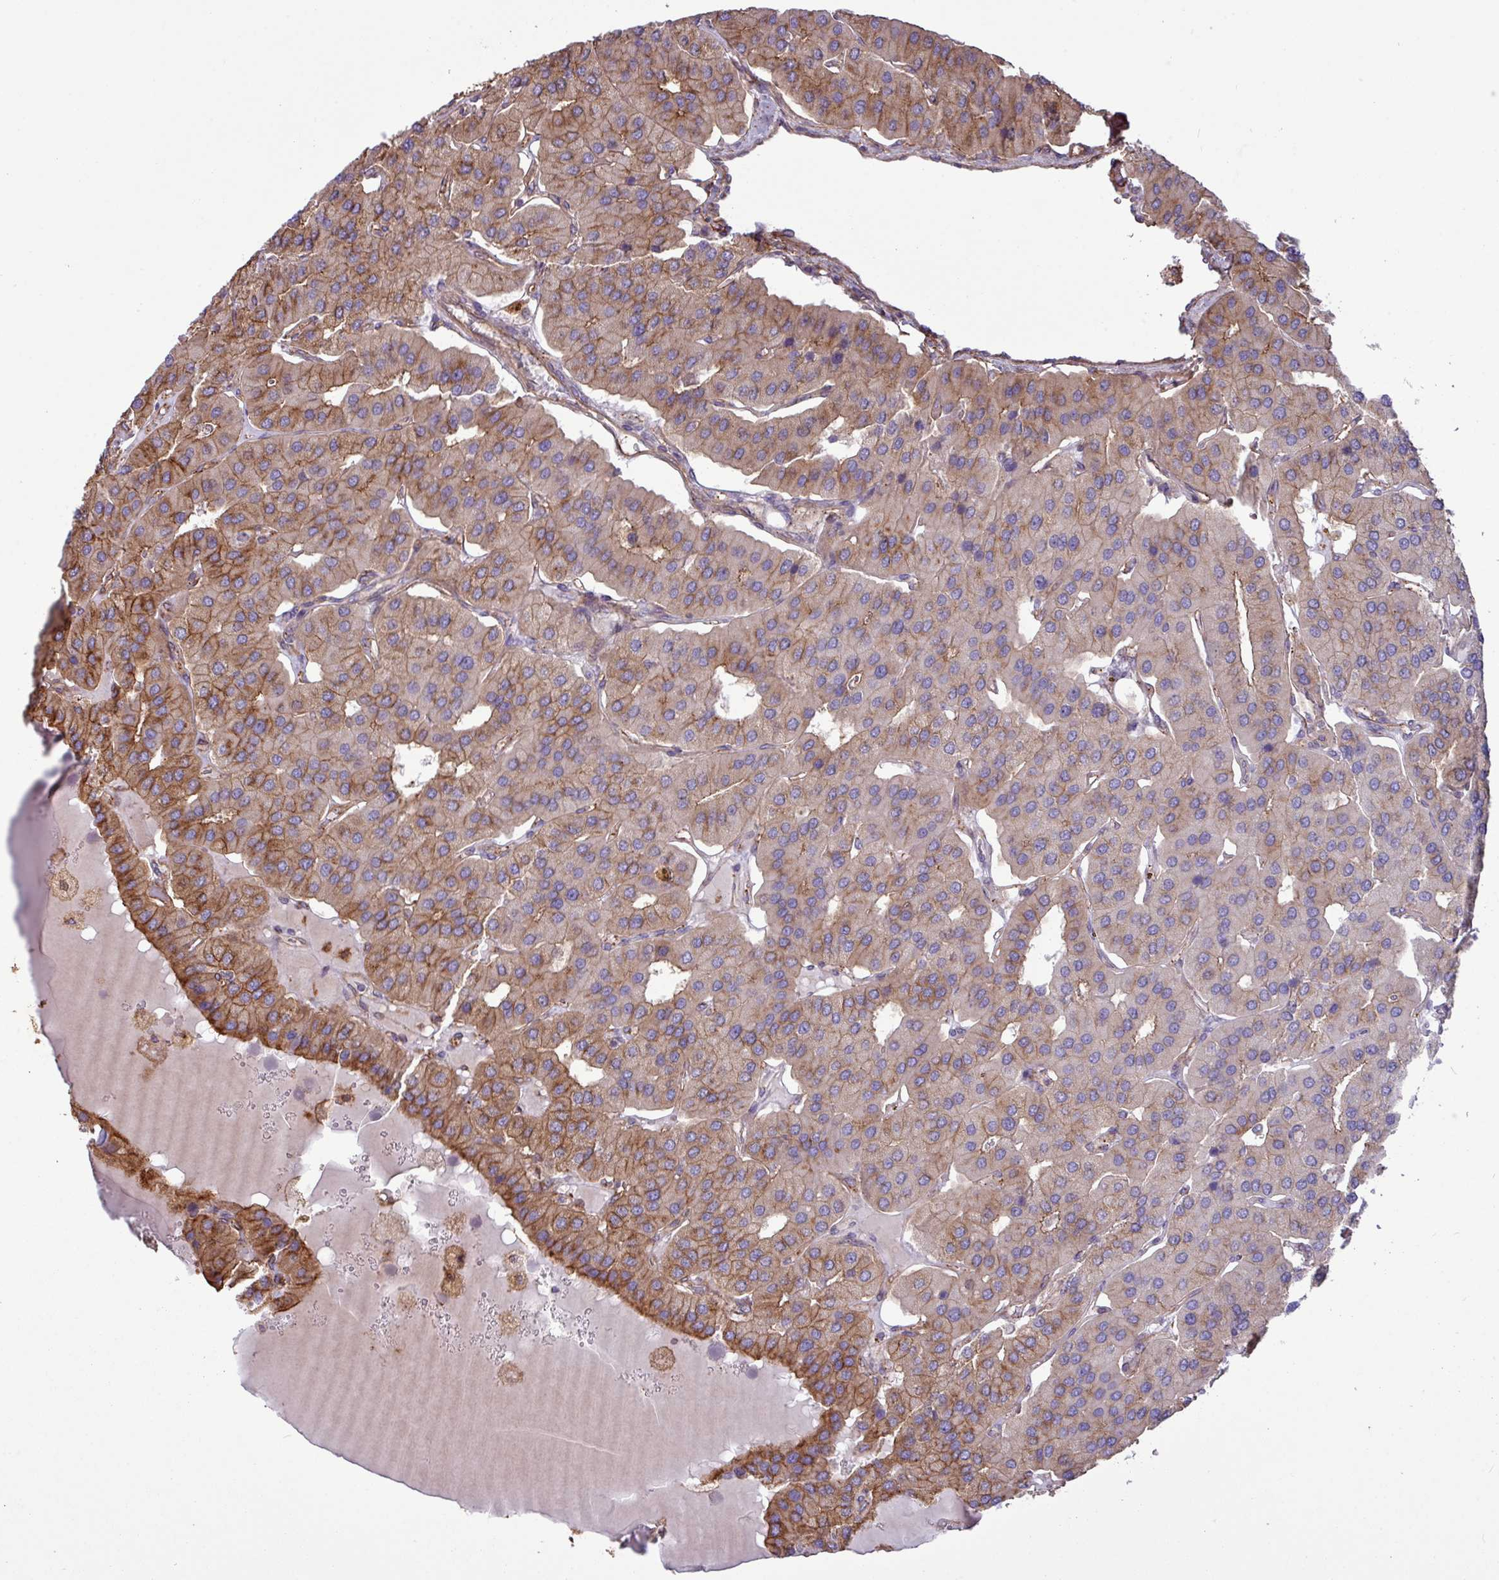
{"staining": {"intensity": "moderate", "quantity": "25%-75%", "location": "cytoplasmic/membranous"}, "tissue": "parathyroid gland", "cell_type": "Glandular cells", "image_type": "normal", "snomed": [{"axis": "morphology", "description": "Normal tissue, NOS"}, {"axis": "morphology", "description": "Adenoma, NOS"}, {"axis": "topography", "description": "Parathyroid gland"}], "caption": "Parathyroid gland was stained to show a protein in brown. There is medium levels of moderate cytoplasmic/membranous staining in approximately 25%-75% of glandular cells.", "gene": "ZNF300", "patient": {"sex": "female", "age": 86}}